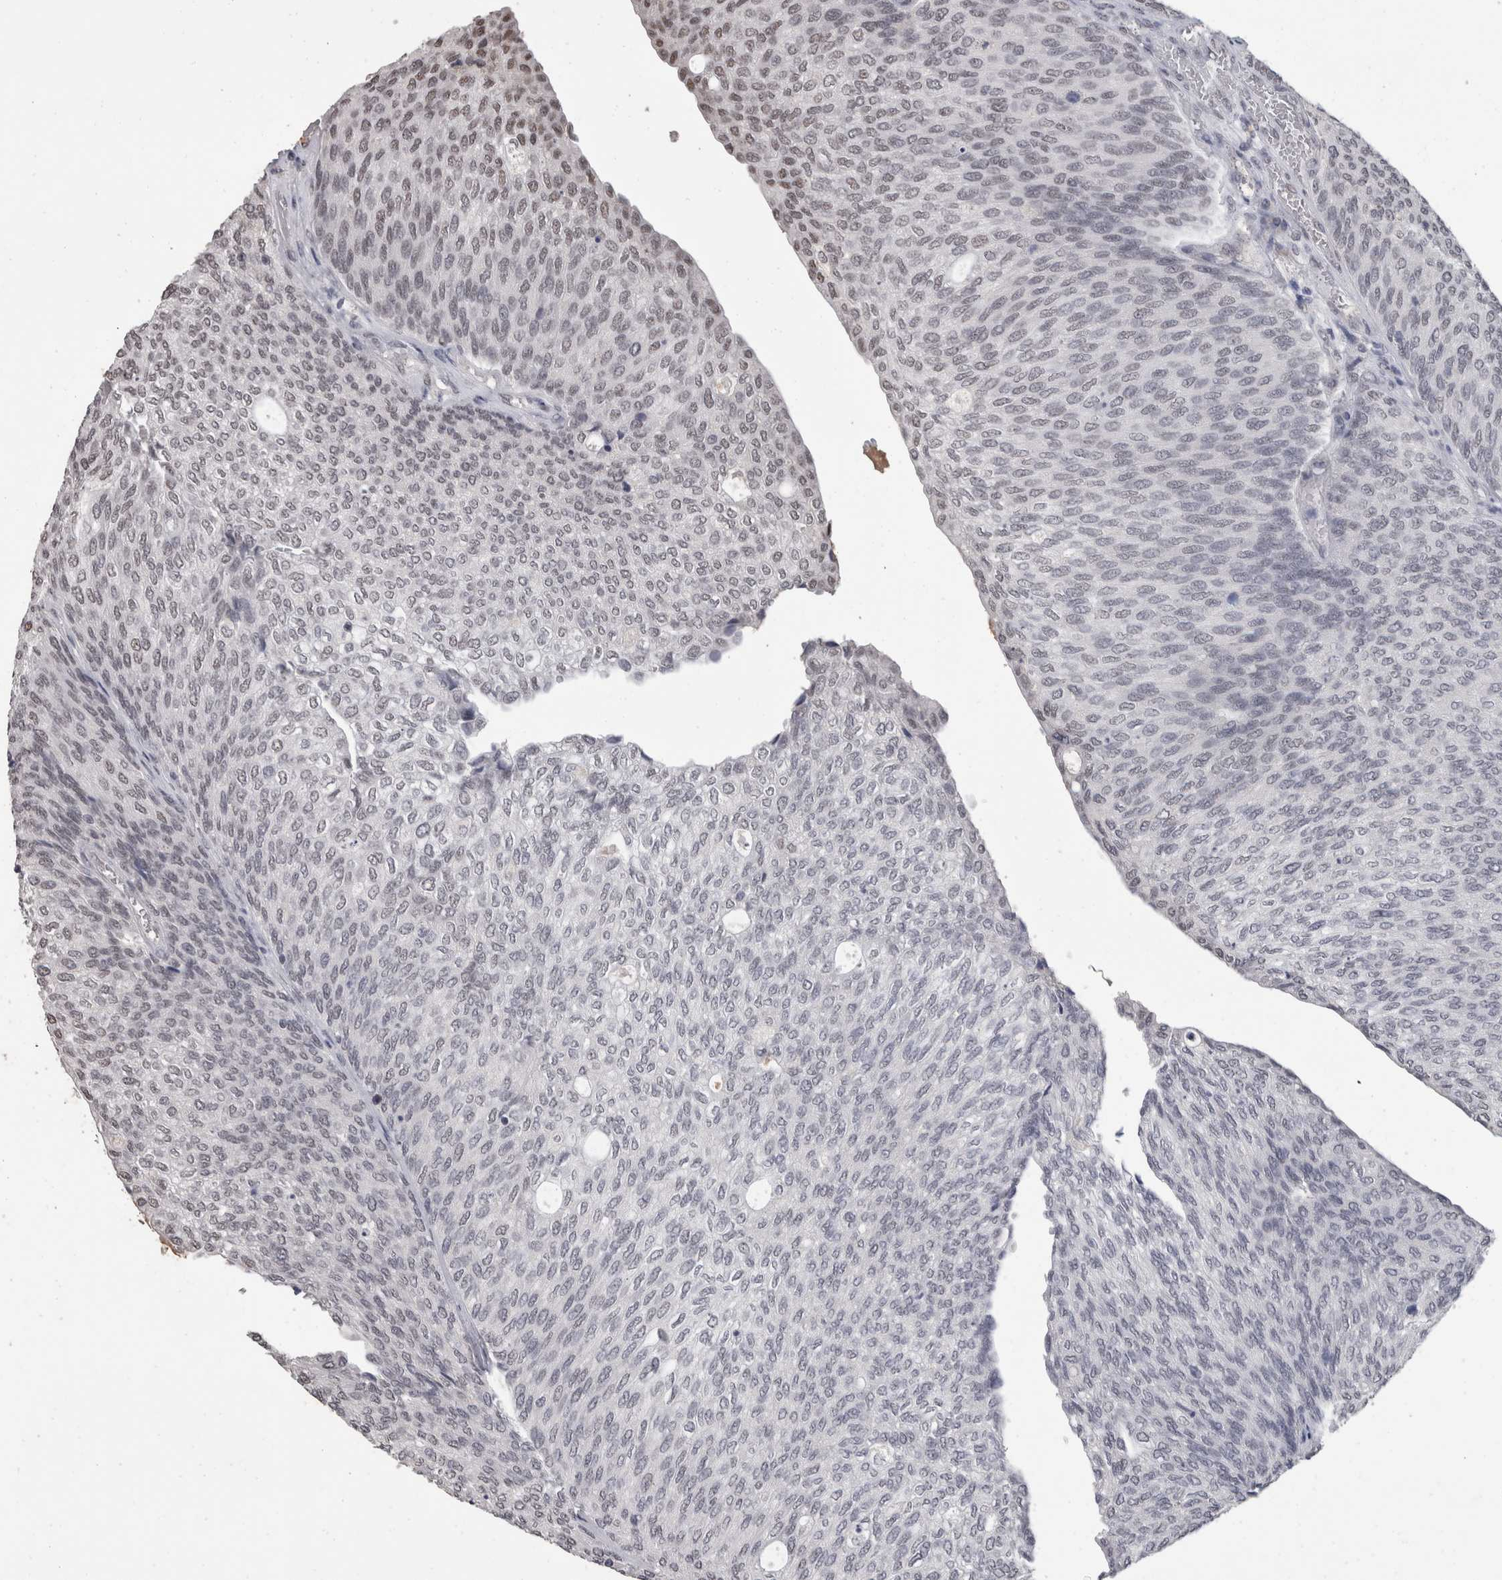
{"staining": {"intensity": "weak", "quantity": ">75%", "location": "nuclear"}, "tissue": "urothelial cancer", "cell_type": "Tumor cells", "image_type": "cancer", "snomed": [{"axis": "morphology", "description": "Urothelial carcinoma, Low grade"}, {"axis": "topography", "description": "Urinary bladder"}], "caption": "Brown immunohistochemical staining in urothelial carcinoma (low-grade) displays weak nuclear staining in approximately >75% of tumor cells.", "gene": "DDX17", "patient": {"sex": "female", "age": 79}}